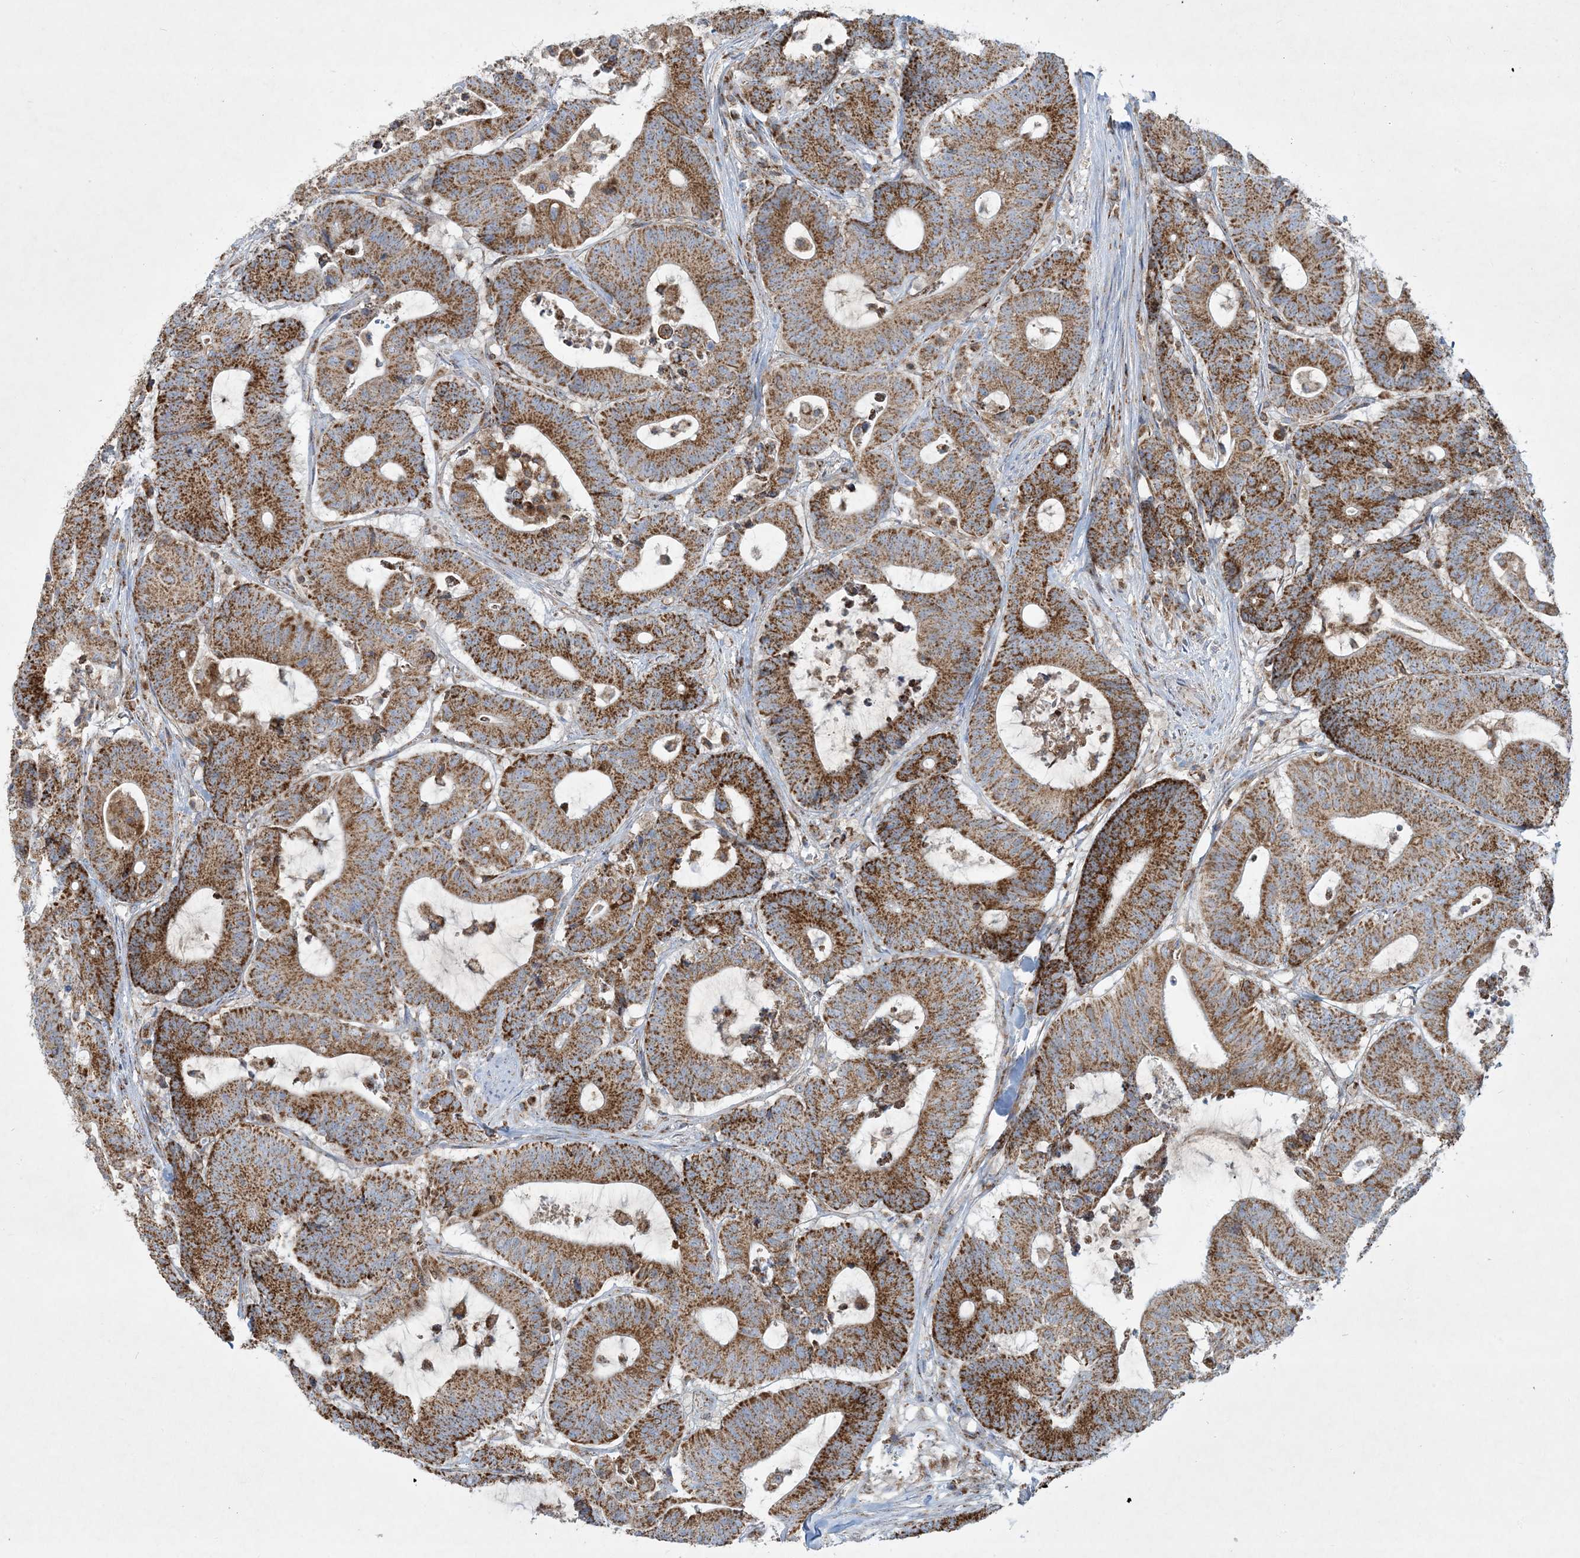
{"staining": {"intensity": "moderate", "quantity": ">75%", "location": "cytoplasmic/membranous"}, "tissue": "colorectal cancer", "cell_type": "Tumor cells", "image_type": "cancer", "snomed": [{"axis": "morphology", "description": "Adenocarcinoma, NOS"}, {"axis": "topography", "description": "Colon"}], "caption": "Immunohistochemistry staining of colorectal cancer, which demonstrates medium levels of moderate cytoplasmic/membranous positivity in approximately >75% of tumor cells indicating moderate cytoplasmic/membranous protein expression. The staining was performed using DAB (brown) for protein detection and nuclei were counterstained in hematoxylin (blue).", "gene": "BEND4", "patient": {"sex": "female", "age": 84}}